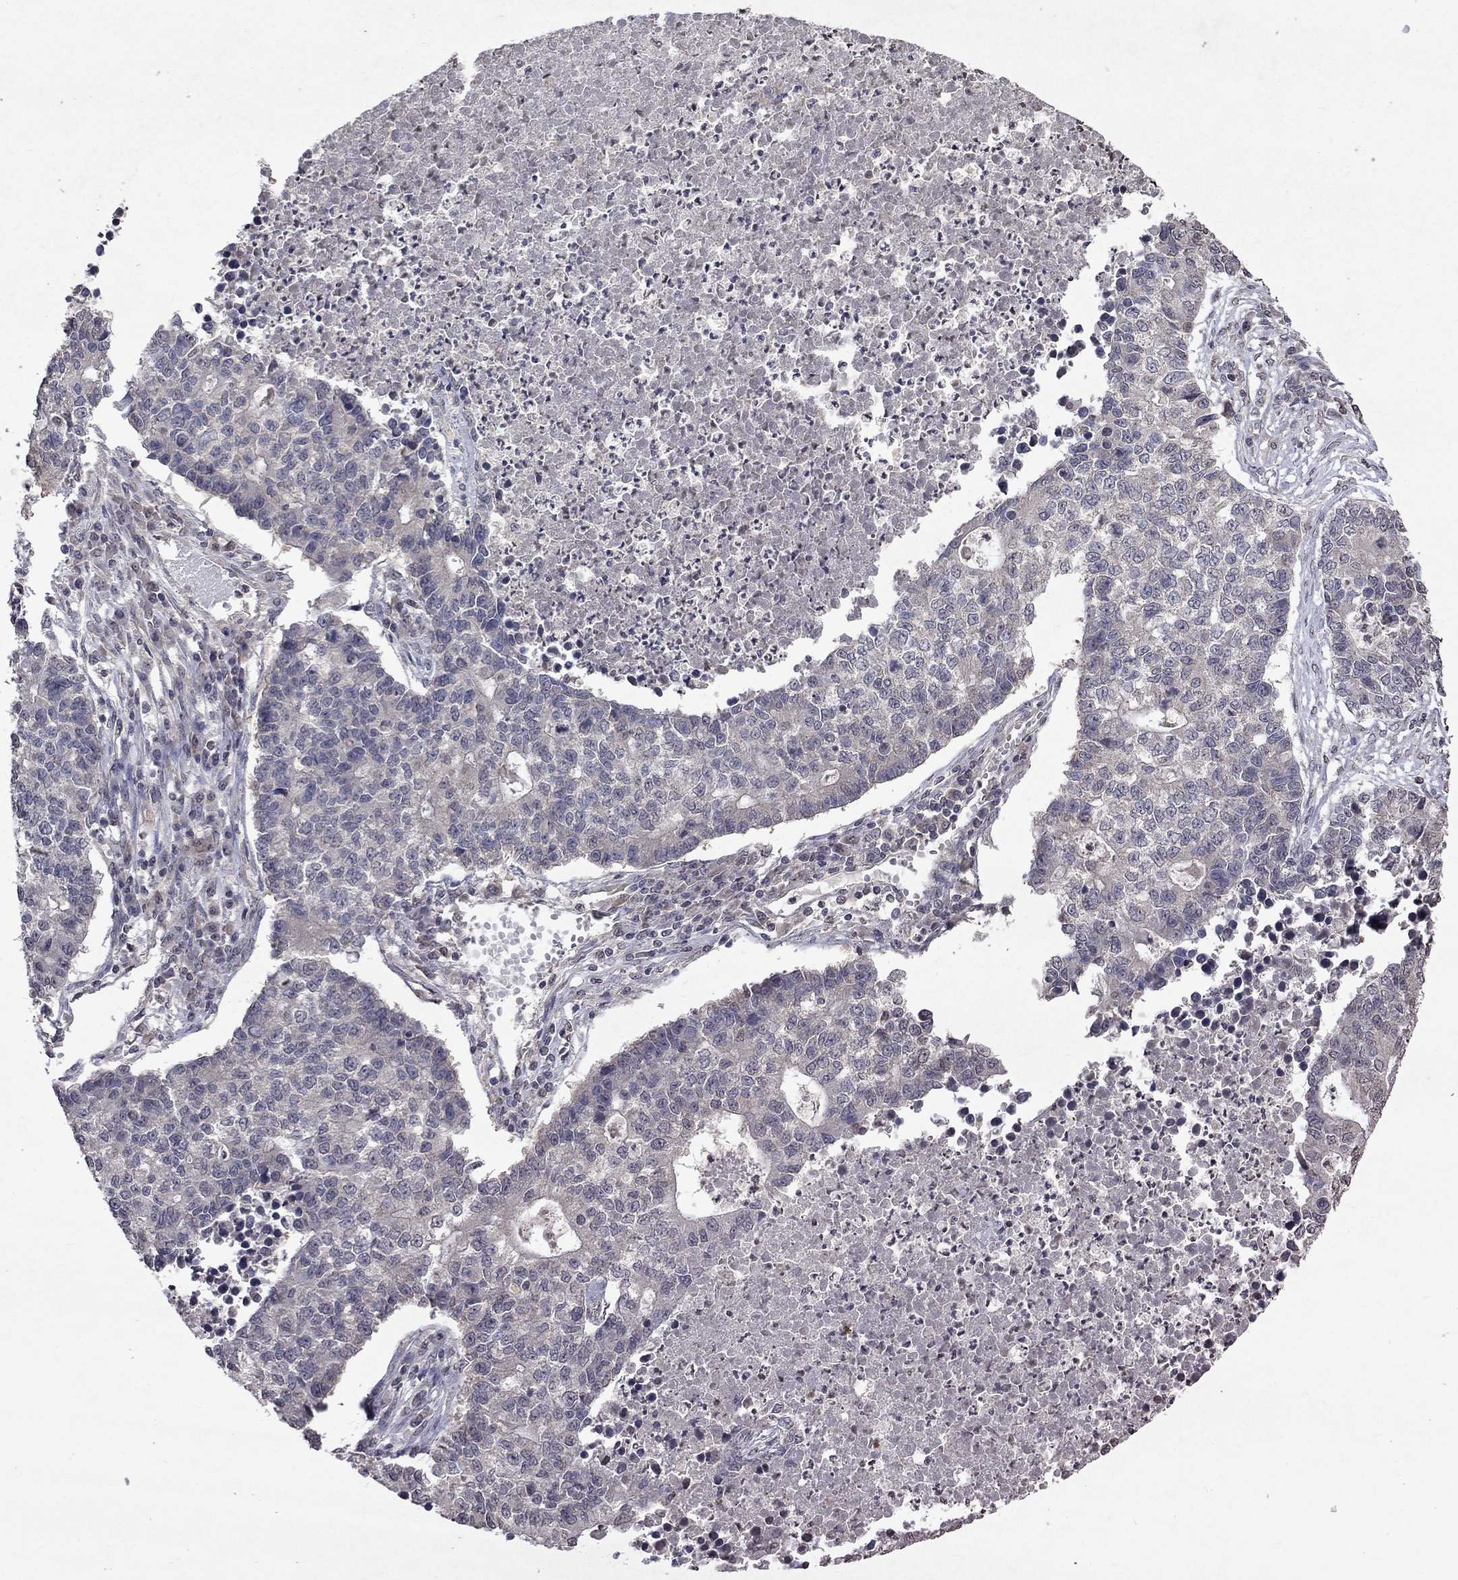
{"staining": {"intensity": "negative", "quantity": "none", "location": "none"}, "tissue": "lung cancer", "cell_type": "Tumor cells", "image_type": "cancer", "snomed": [{"axis": "morphology", "description": "Adenocarcinoma, NOS"}, {"axis": "topography", "description": "Lung"}], "caption": "Tumor cells are negative for brown protein staining in adenocarcinoma (lung). (Brightfield microscopy of DAB (3,3'-diaminobenzidine) IHC at high magnification).", "gene": "TTC38", "patient": {"sex": "male", "age": 57}}